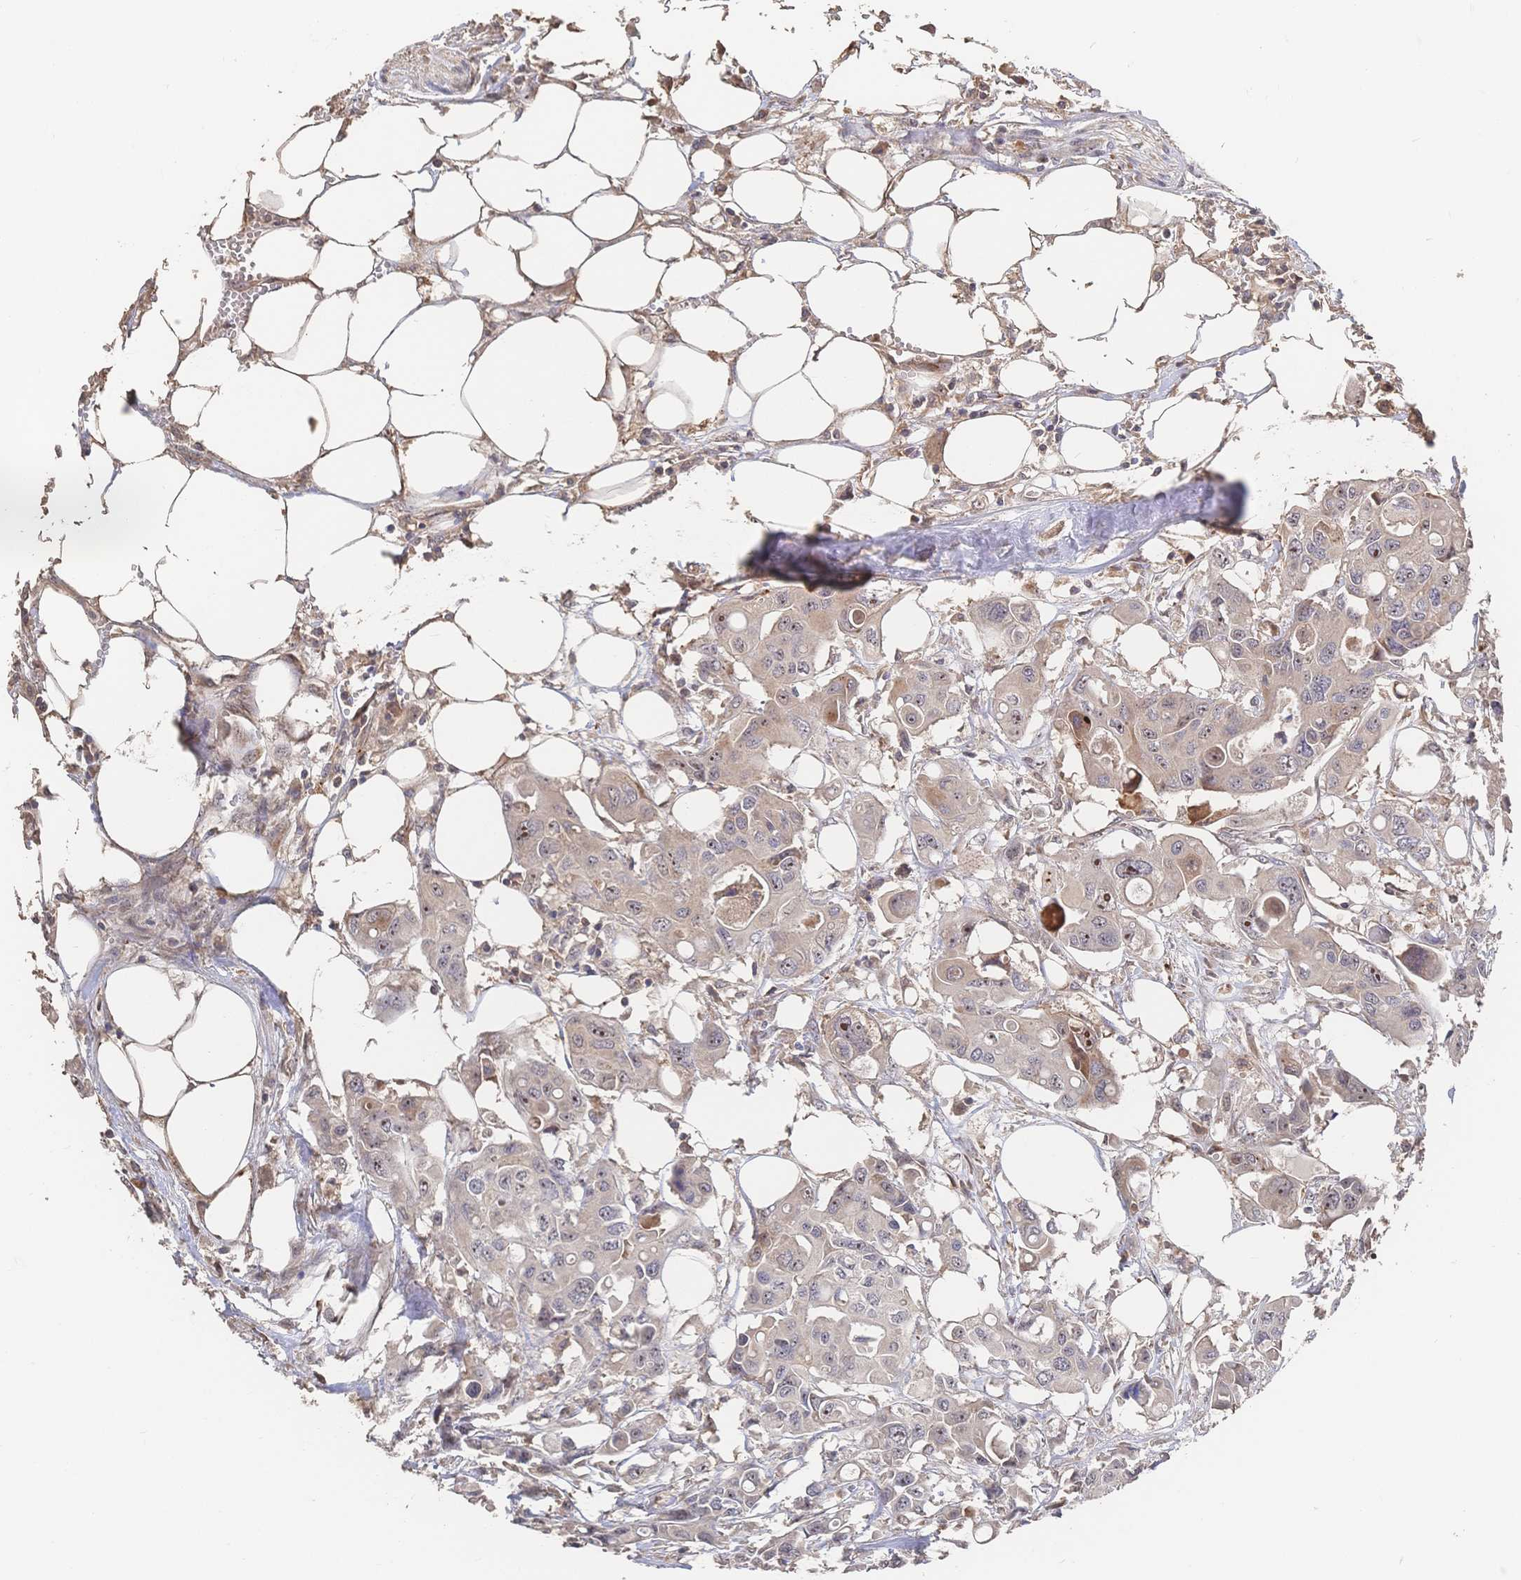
{"staining": {"intensity": "weak", "quantity": "25%-75%", "location": "cytoplasmic/membranous"}, "tissue": "colorectal cancer", "cell_type": "Tumor cells", "image_type": "cancer", "snomed": [{"axis": "morphology", "description": "Adenocarcinoma, NOS"}, {"axis": "topography", "description": "Colon"}], "caption": "Colorectal cancer (adenocarcinoma) tissue displays weak cytoplasmic/membranous expression in approximately 25%-75% of tumor cells The staining is performed using DAB (3,3'-diaminobenzidine) brown chromogen to label protein expression. The nuclei are counter-stained blue using hematoxylin.", "gene": "DNAJA4", "patient": {"sex": "male", "age": 77}}